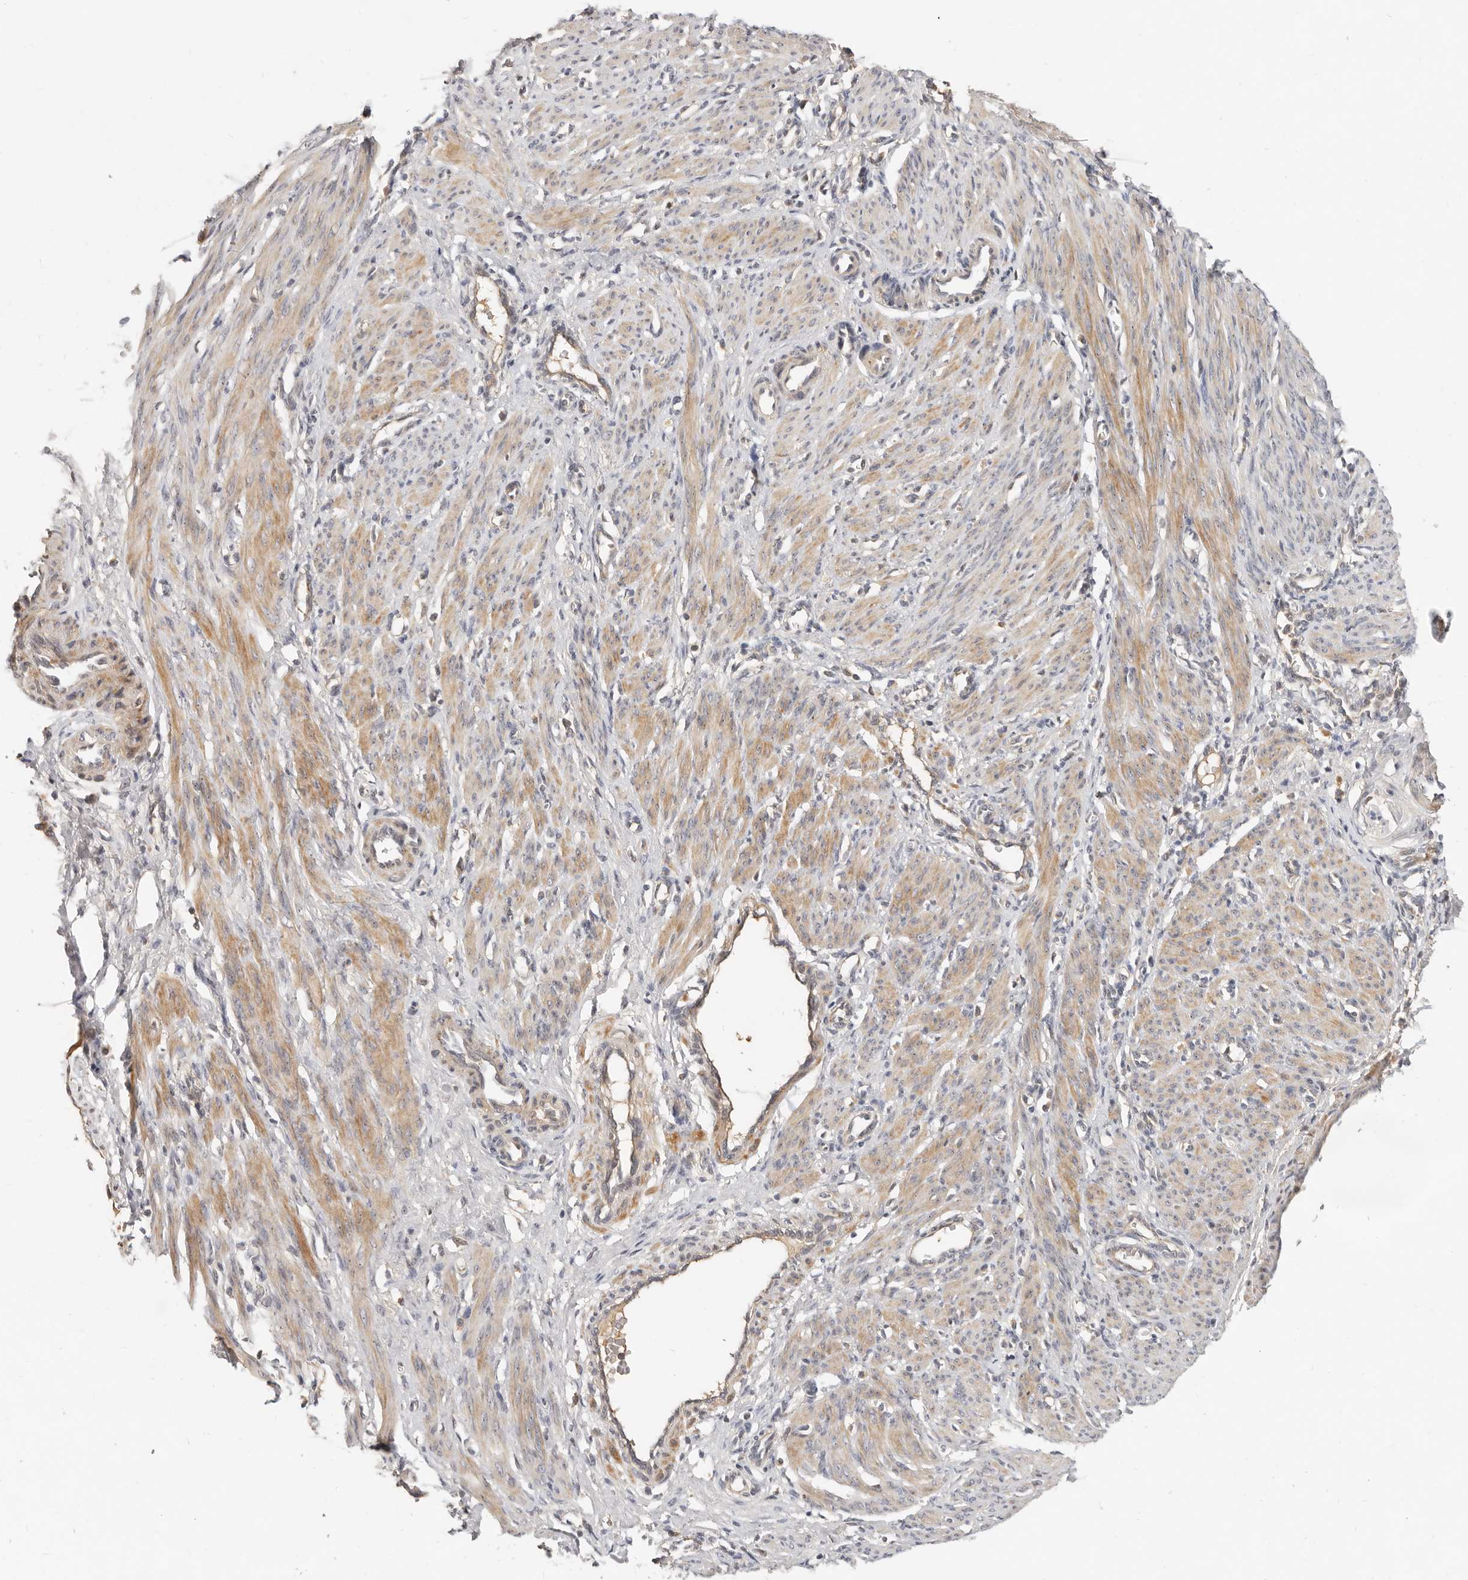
{"staining": {"intensity": "moderate", "quantity": ">75%", "location": "cytoplasmic/membranous"}, "tissue": "smooth muscle", "cell_type": "Smooth muscle cells", "image_type": "normal", "snomed": [{"axis": "morphology", "description": "Normal tissue, NOS"}, {"axis": "topography", "description": "Endometrium"}], "caption": "Immunohistochemical staining of benign smooth muscle exhibits moderate cytoplasmic/membranous protein expression in about >75% of smooth muscle cells. The staining is performed using DAB brown chromogen to label protein expression. The nuclei are counter-stained blue using hematoxylin.", "gene": "MICALL2", "patient": {"sex": "female", "age": 33}}